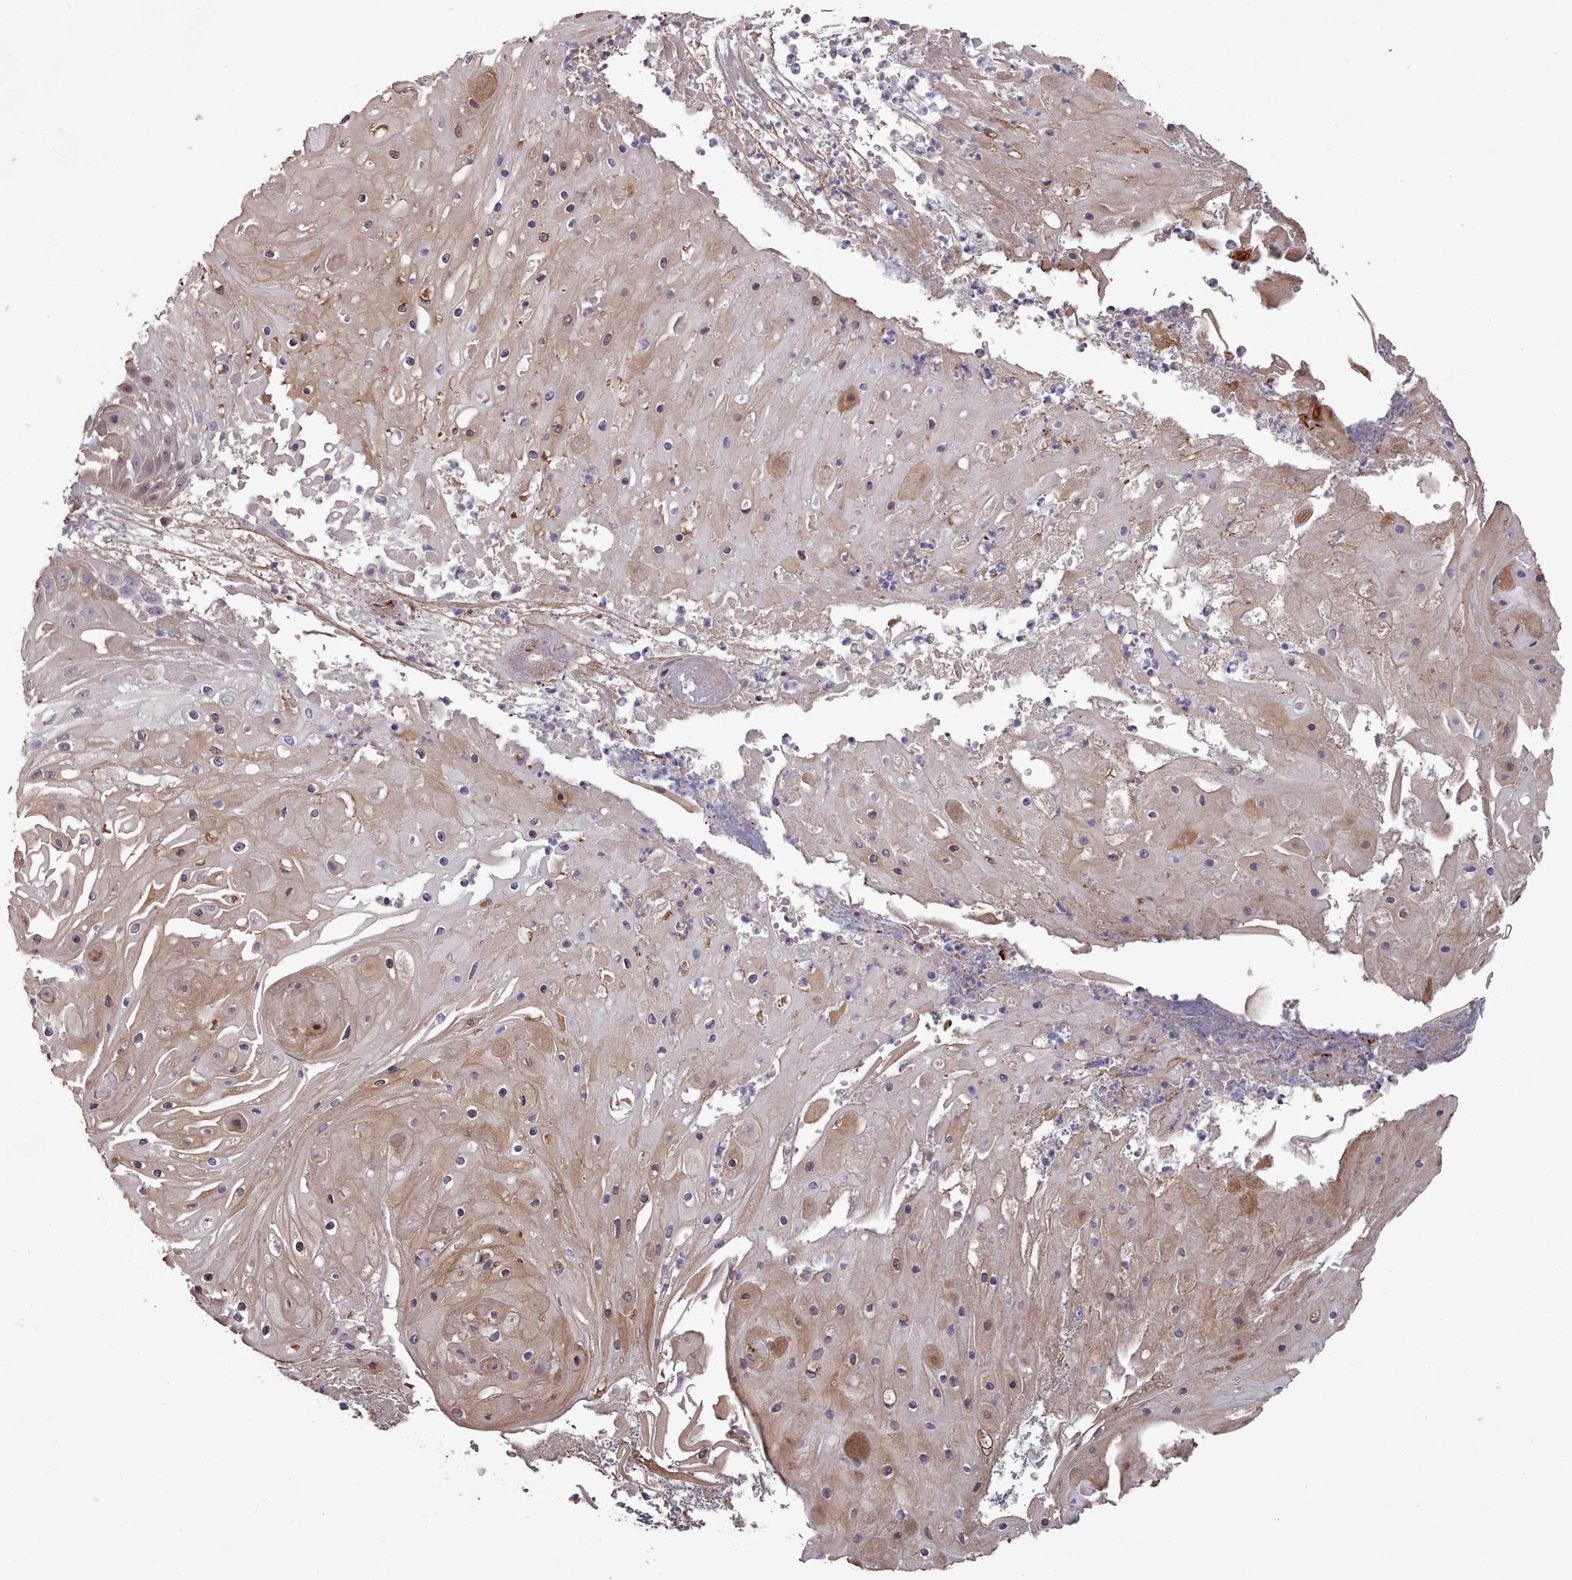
{"staining": {"intensity": "moderate", "quantity": "<25%", "location": "cytoplasmic/membranous,nuclear"}, "tissue": "skin cancer", "cell_type": "Tumor cells", "image_type": "cancer", "snomed": [{"axis": "morphology", "description": "Squamous cell carcinoma, NOS"}, {"axis": "topography", "description": "Skin"}], "caption": "Moderate cytoplasmic/membranous and nuclear protein positivity is appreciated in about <25% of tumor cells in skin cancer (squamous cell carcinoma). The staining was performed using DAB (3,3'-diaminobenzidine), with brown indicating positive protein expression. Nuclei are stained blue with hematoxylin.", "gene": "ERCC6L", "patient": {"sex": "male", "age": 70}}